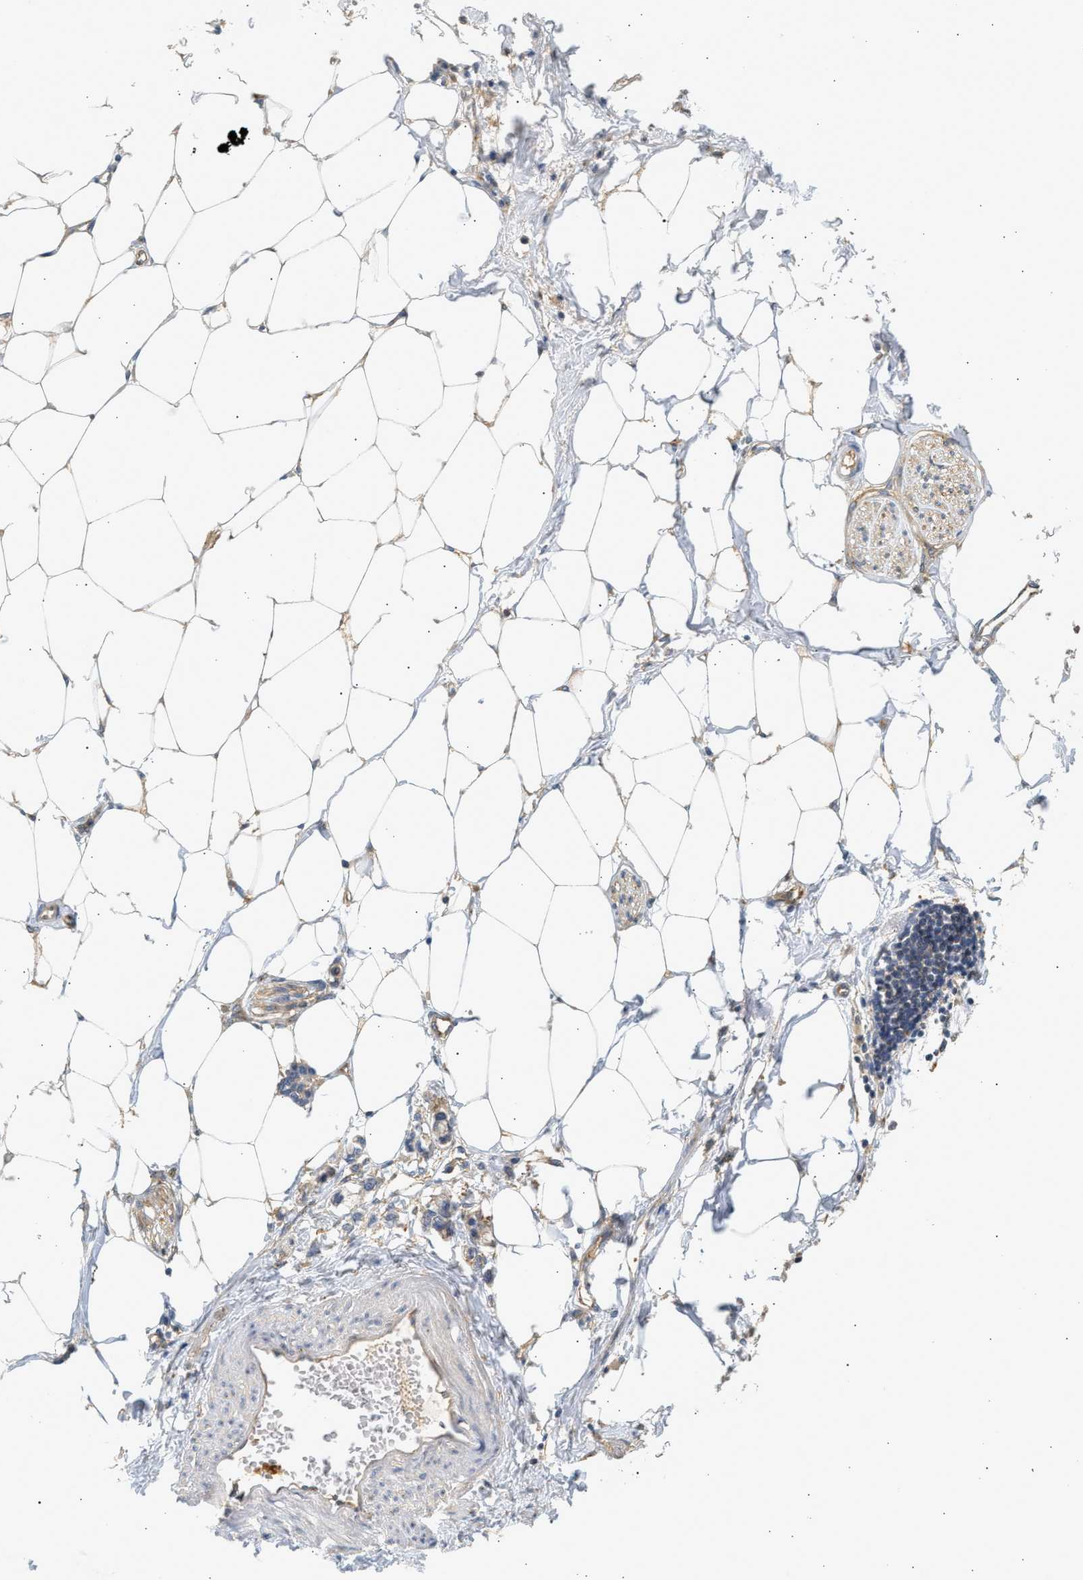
{"staining": {"intensity": "moderate", "quantity": ">75%", "location": "cytoplasmic/membranous"}, "tissue": "adipose tissue", "cell_type": "Adipocytes", "image_type": "normal", "snomed": [{"axis": "morphology", "description": "Normal tissue, NOS"}, {"axis": "morphology", "description": "Adenocarcinoma, NOS"}, {"axis": "topography", "description": "Colon"}, {"axis": "topography", "description": "Peripheral nerve tissue"}], "caption": "Adipocytes show moderate cytoplasmic/membranous positivity in approximately >75% of cells in normal adipose tissue. The protein of interest is stained brown, and the nuclei are stained in blue (DAB (3,3'-diaminobenzidine) IHC with brightfield microscopy, high magnification).", "gene": "PAFAH1B1", "patient": {"sex": "male", "age": 14}}